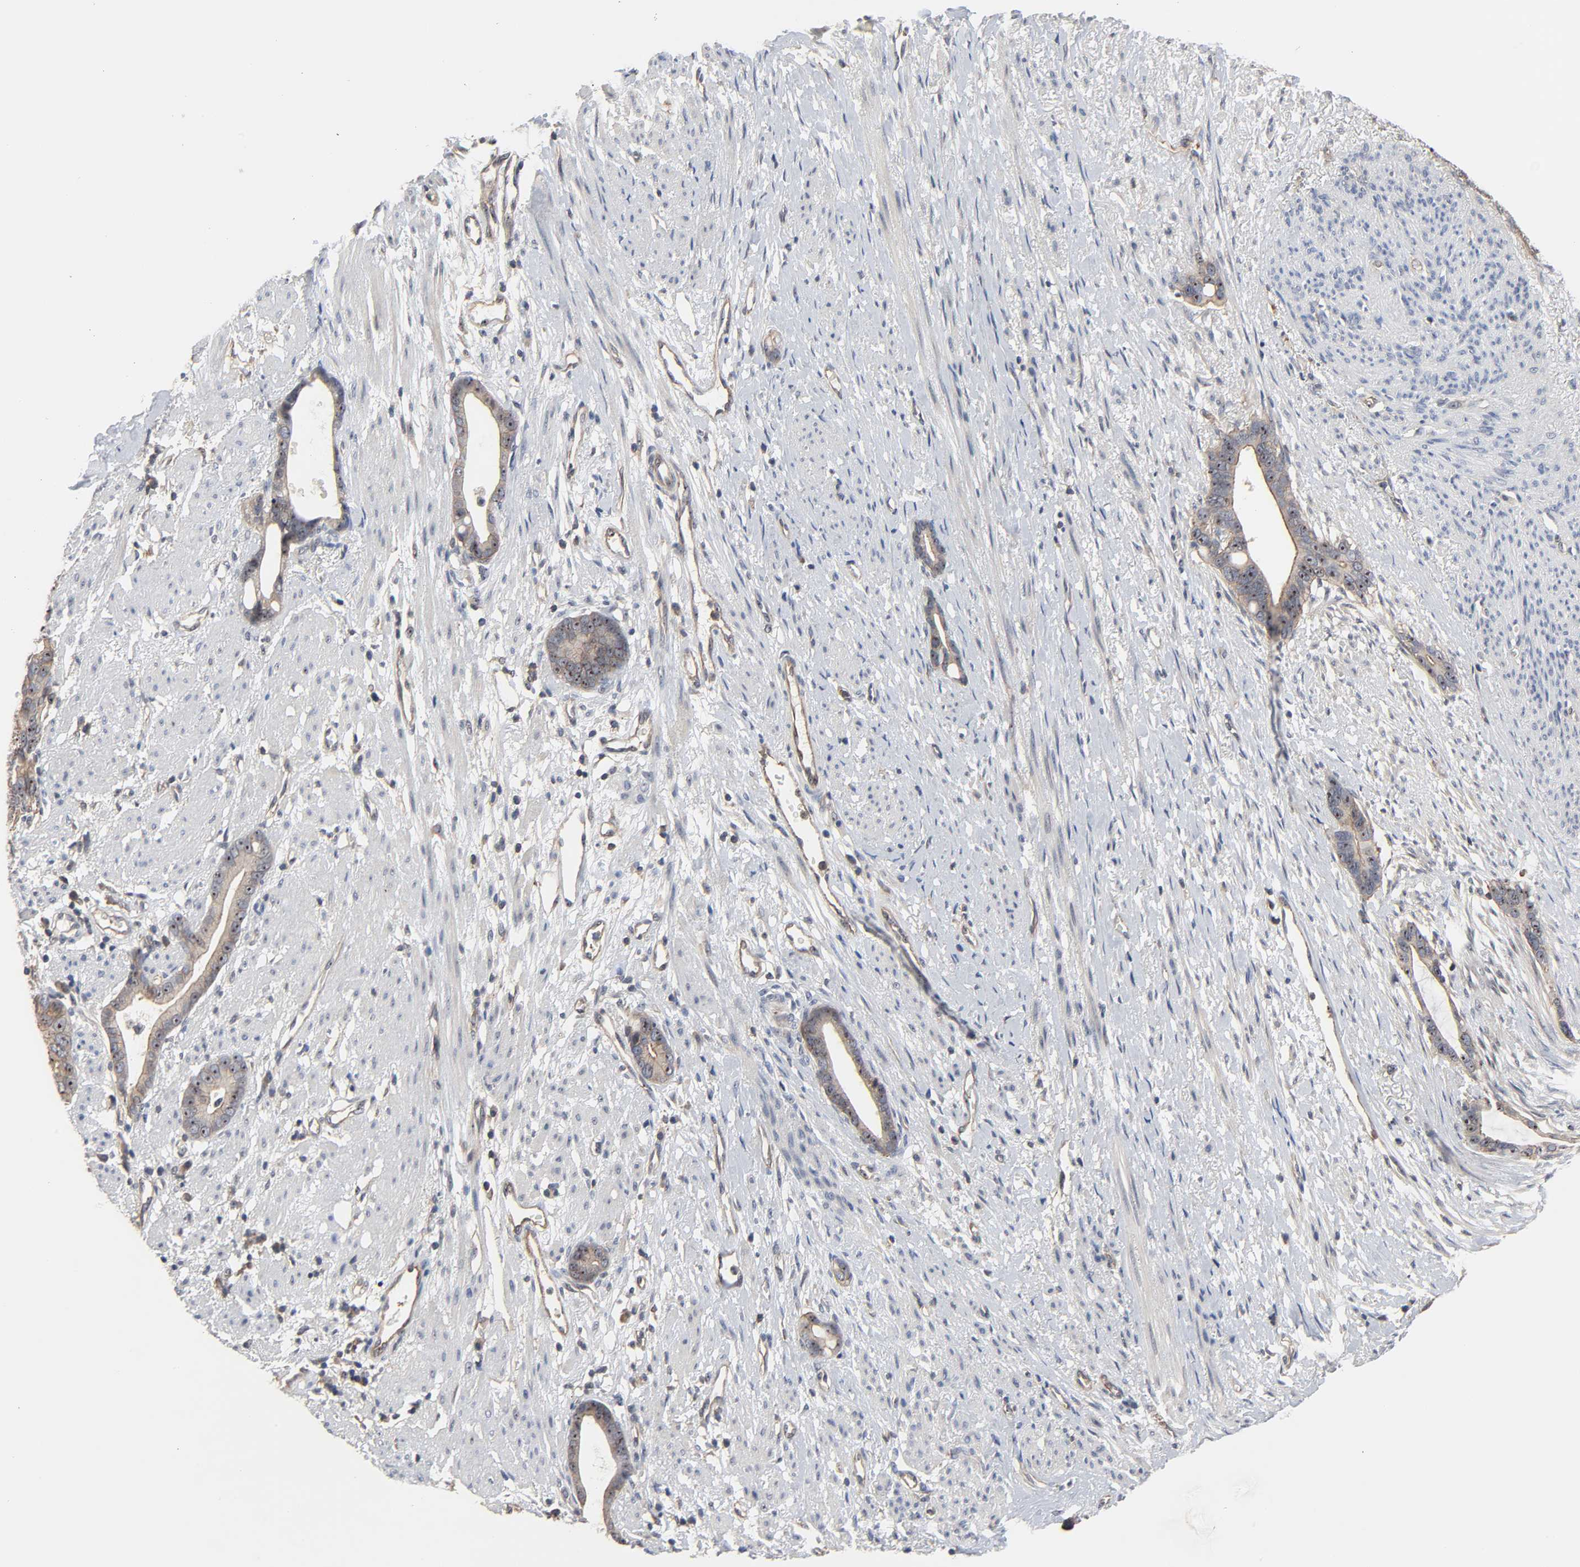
{"staining": {"intensity": "weak", "quantity": ">75%", "location": "nuclear"}, "tissue": "stomach cancer", "cell_type": "Tumor cells", "image_type": "cancer", "snomed": [{"axis": "morphology", "description": "Adenocarcinoma, NOS"}, {"axis": "topography", "description": "Stomach"}], "caption": "Immunohistochemical staining of stomach cancer shows weak nuclear protein positivity in about >75% of tumor cells.", "gene": "DDX10", "patient": {"sex": "female", "age": 75}}